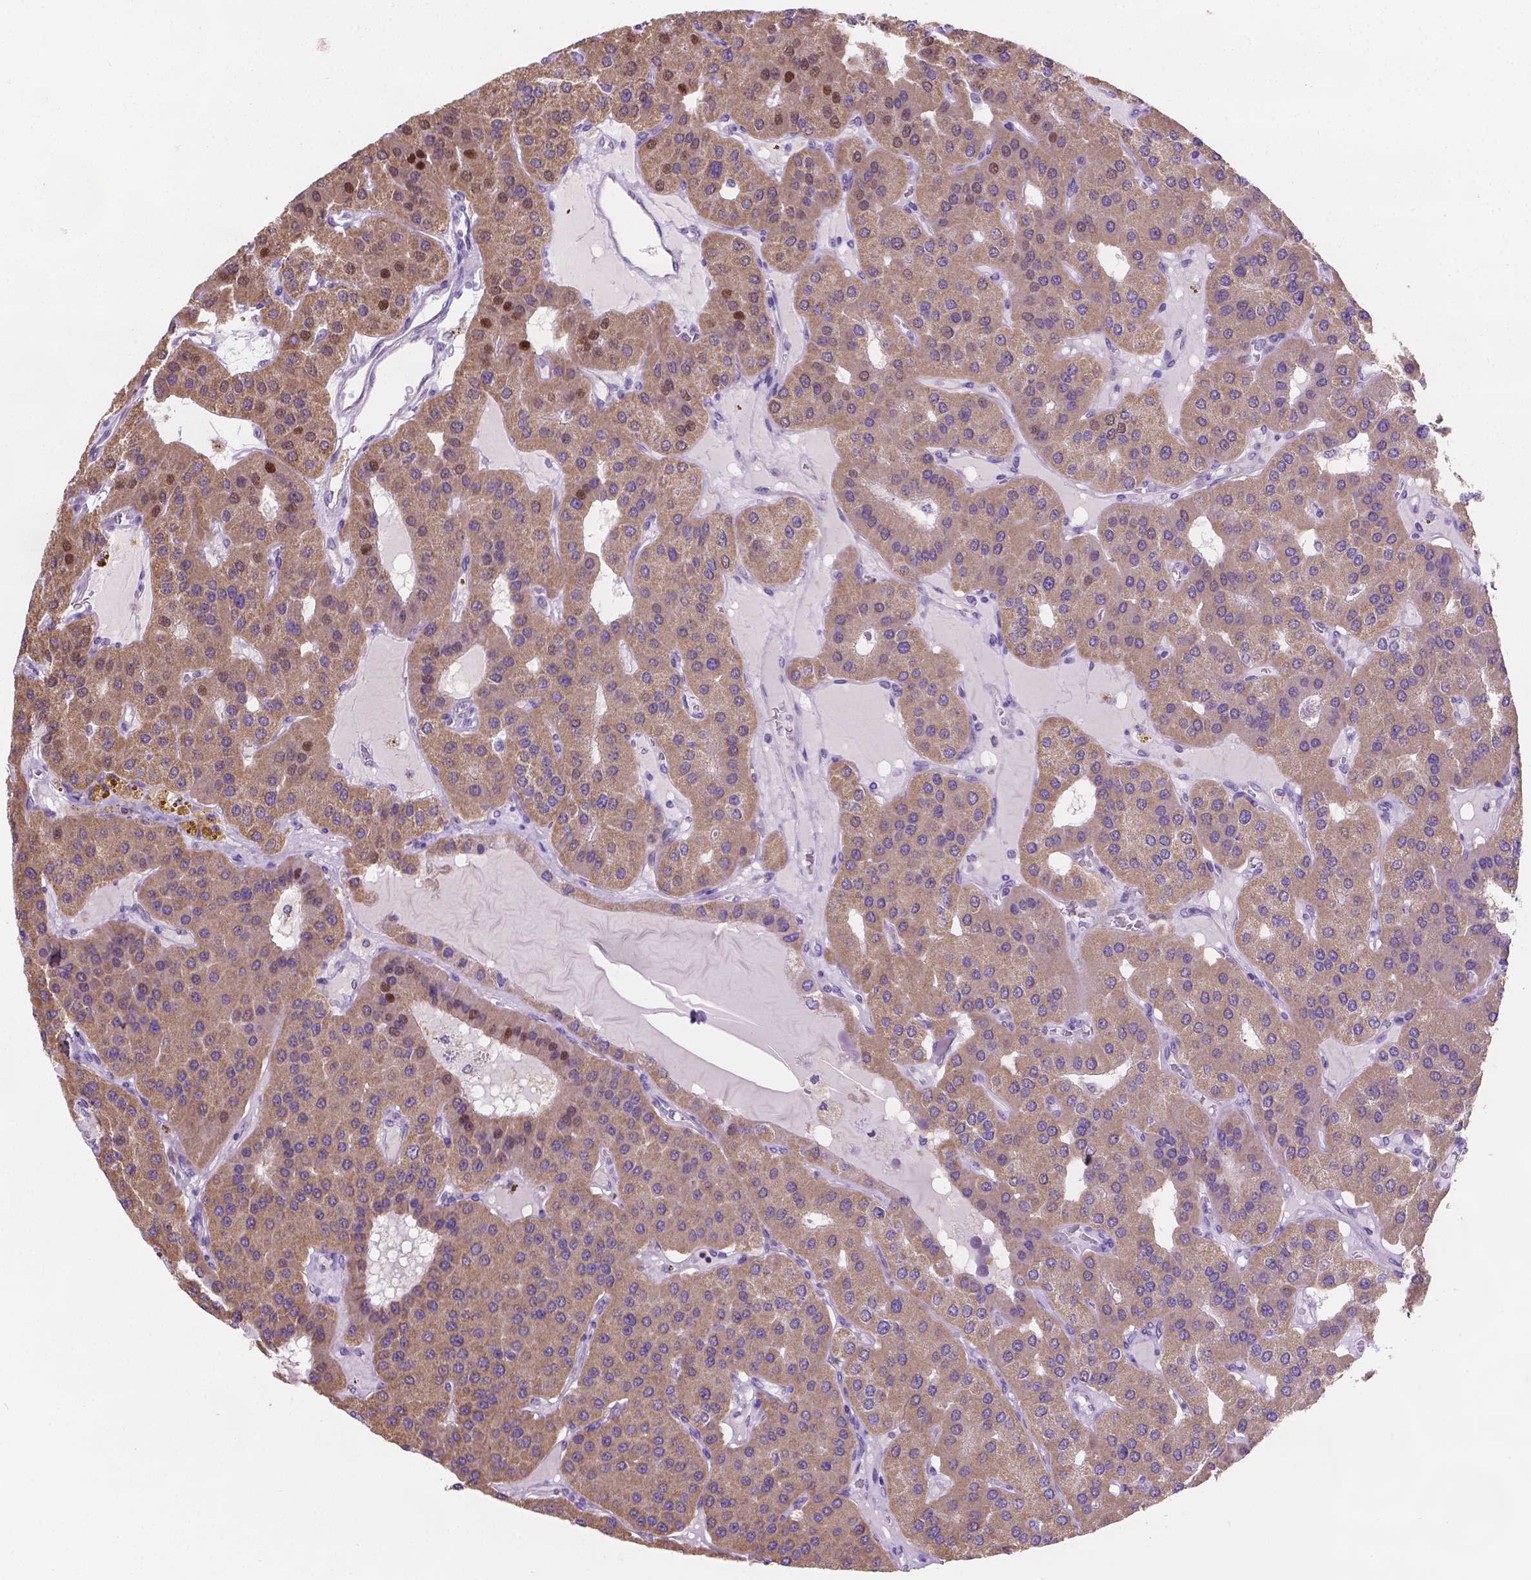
{"staining": {"intensity": "moderate", "quantity": "<25%", "location": "cytoplasmic/membranous,nuclear"}, "tissue": "parathyroid gland", "cell_type": "Glandular cells", "image_type": "normal", "snomed": [{"axis": "morphology", "description": "Normal tissue, NOS"}, {"axis": "morphology", "description": "Adenoma, NOS"}, {"axis": "topography", "description": "Parathyroid gland"}], "caption": "The immunohistochemical stain shows moderate cytoplasmic/membranous,nuclear staining in glandular cells of unremarkable parathyroid gland. Immunohistochemistry (ihc) stains the protein in brown and the nuclei are stained blue.", "gene": "CSPG5", "patient": {"sex": "female", "age": 86}}